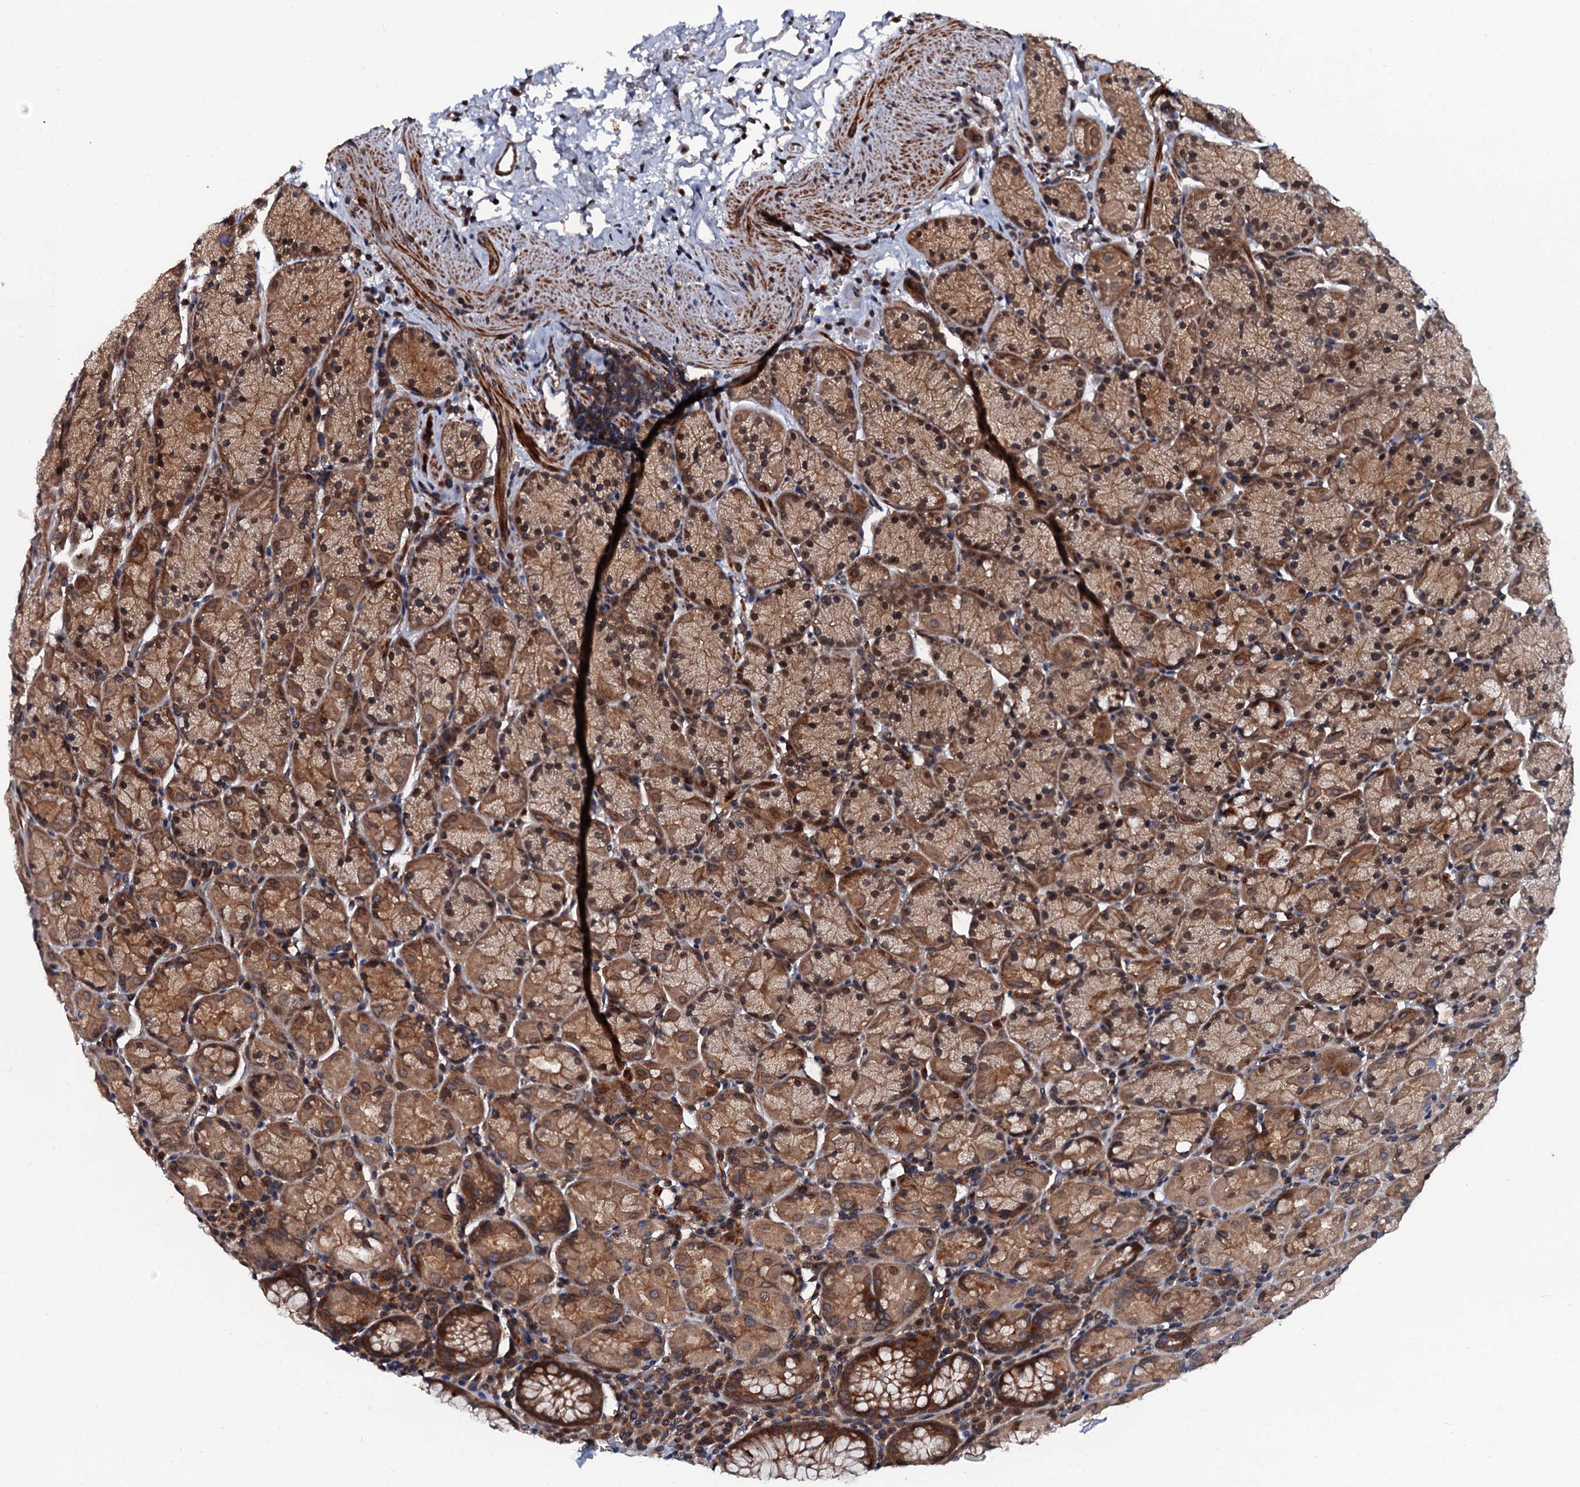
{"staining": {"intensity": "moderate", "quantity": "25%-75%", "location": "cytoplasmic/membranous,nuclear"}, "tissue": "stomach", "cell_type": "Glandular cells", "image_type": "normal", "snomed": [{"axis": "morphology", "description": "Normal tissue, NOS"}, {"axis": "topography", "description": "Stomach, upper"}, {"axis": "topography", "description": "Stomach, lower"}], "caption": "DAB immunohistochemical staining of benign human stomach demonstrates moderate cytoplasmic/membranous,nuclear protein positivity in approximately 25%-75% of glandular cells. The protein is stained brown, and the nuclei are stained in blue (DAB IHC with brightfield microscopy, high magnification).", "gene": "N4BP1", "patient": {"sex": "male", "age": 80}}